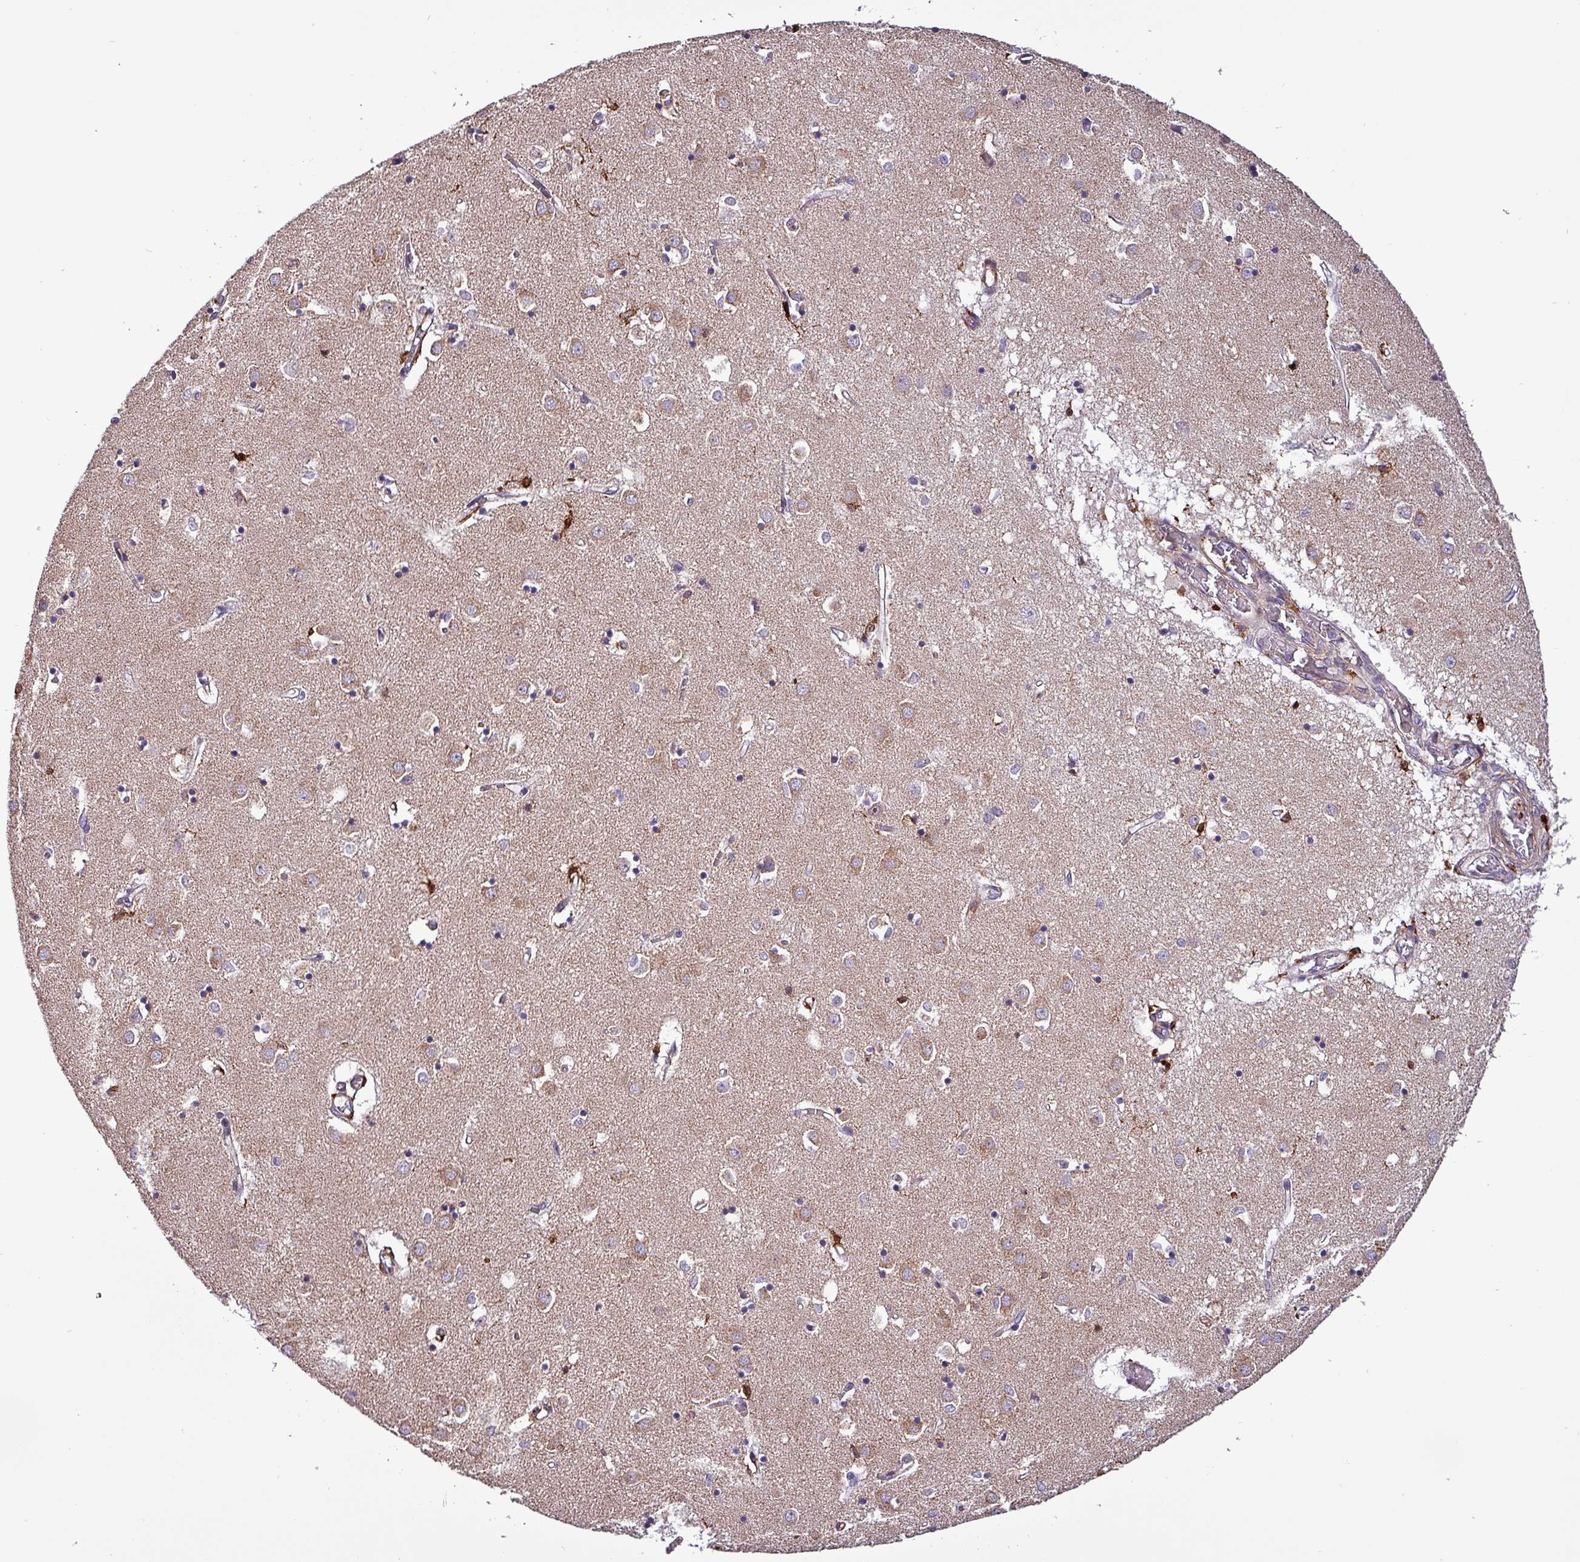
{"staining": {"intensity": "strong", "quantity": "<25%", "location": "nuclear"}, "tissue": "caudate", "cell_type": "Glial cells", "image_type": "normal", "snomed": [{"axis": "morphology", "description": "Normal tissue, NOS"}, {"axis": "topography", "description": "Lateral ventricle wall"}], "caption": "Immunohistochemistry (IHC) staining of normal caudate, which displays medium levels of strong nuclear expression in approximately <25% of glial cells indicating strong nuclear protein positivity. The staining was performed using DAB (brown) for protein detection and nuclei were counterstained in hematoxylin (blue).", "gene": "SCIN", "patient": {"sex": "male", "age": 70}}